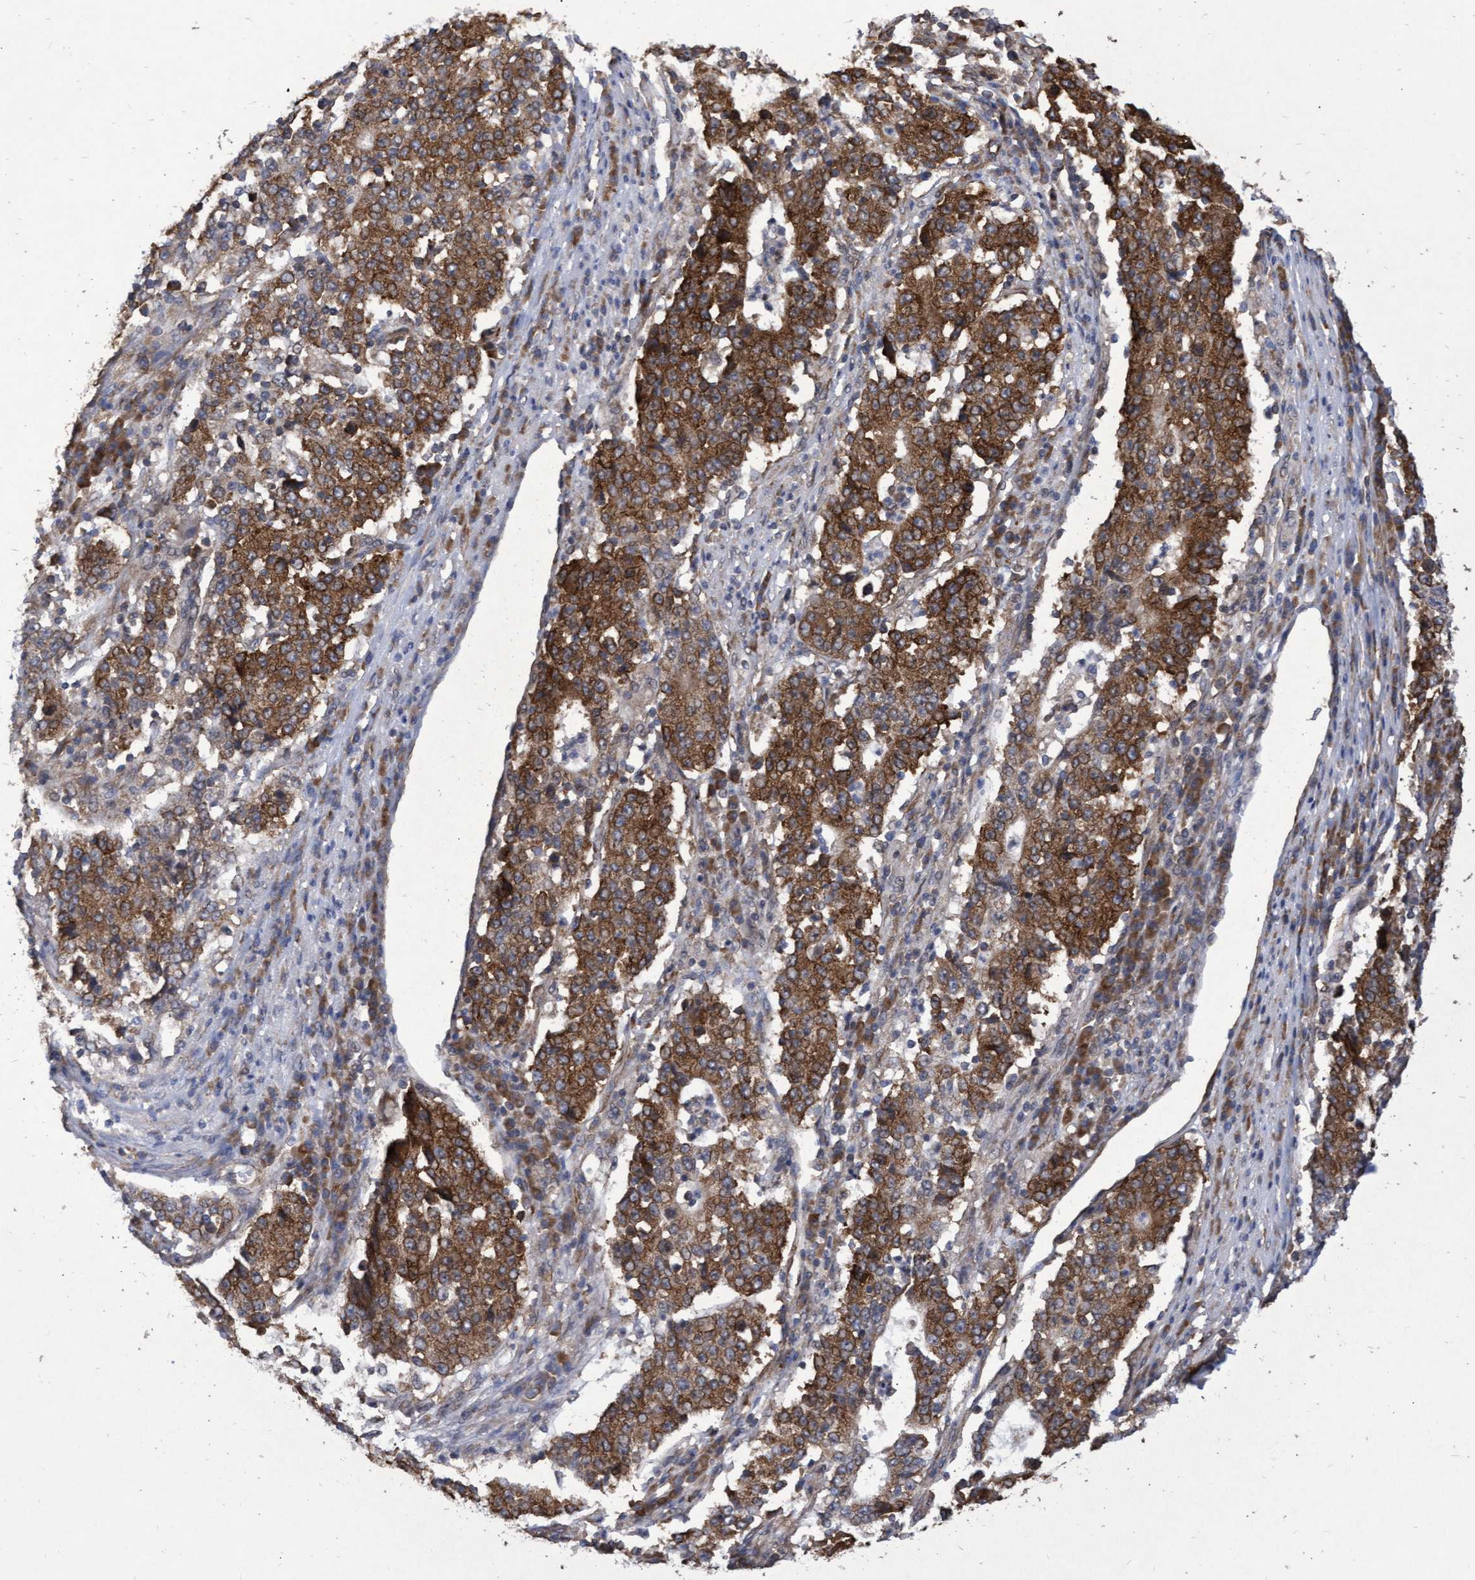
{"staining": {"intensity": "strong", "quantity": ">75%", "location": "cytoplasmic/membranous"}, "tissue": "stomach cancer", "cell_type": "Tumor cells", "image_type": "cancer", "snomed": [{"axis": "morphology", "description": "Adenocarcinoma, NOS"}, {"axis": "topography", "description": "Stomach"}], "caption": "Adenocarcinoma (stomach) stained with immunohistochemistry (IHC) displays strong cytoplasmic/membranous expression in approximately >75% of tumor cells.", "gene": "ABCF2", "patient": {"sex": "male", "age": 59}}